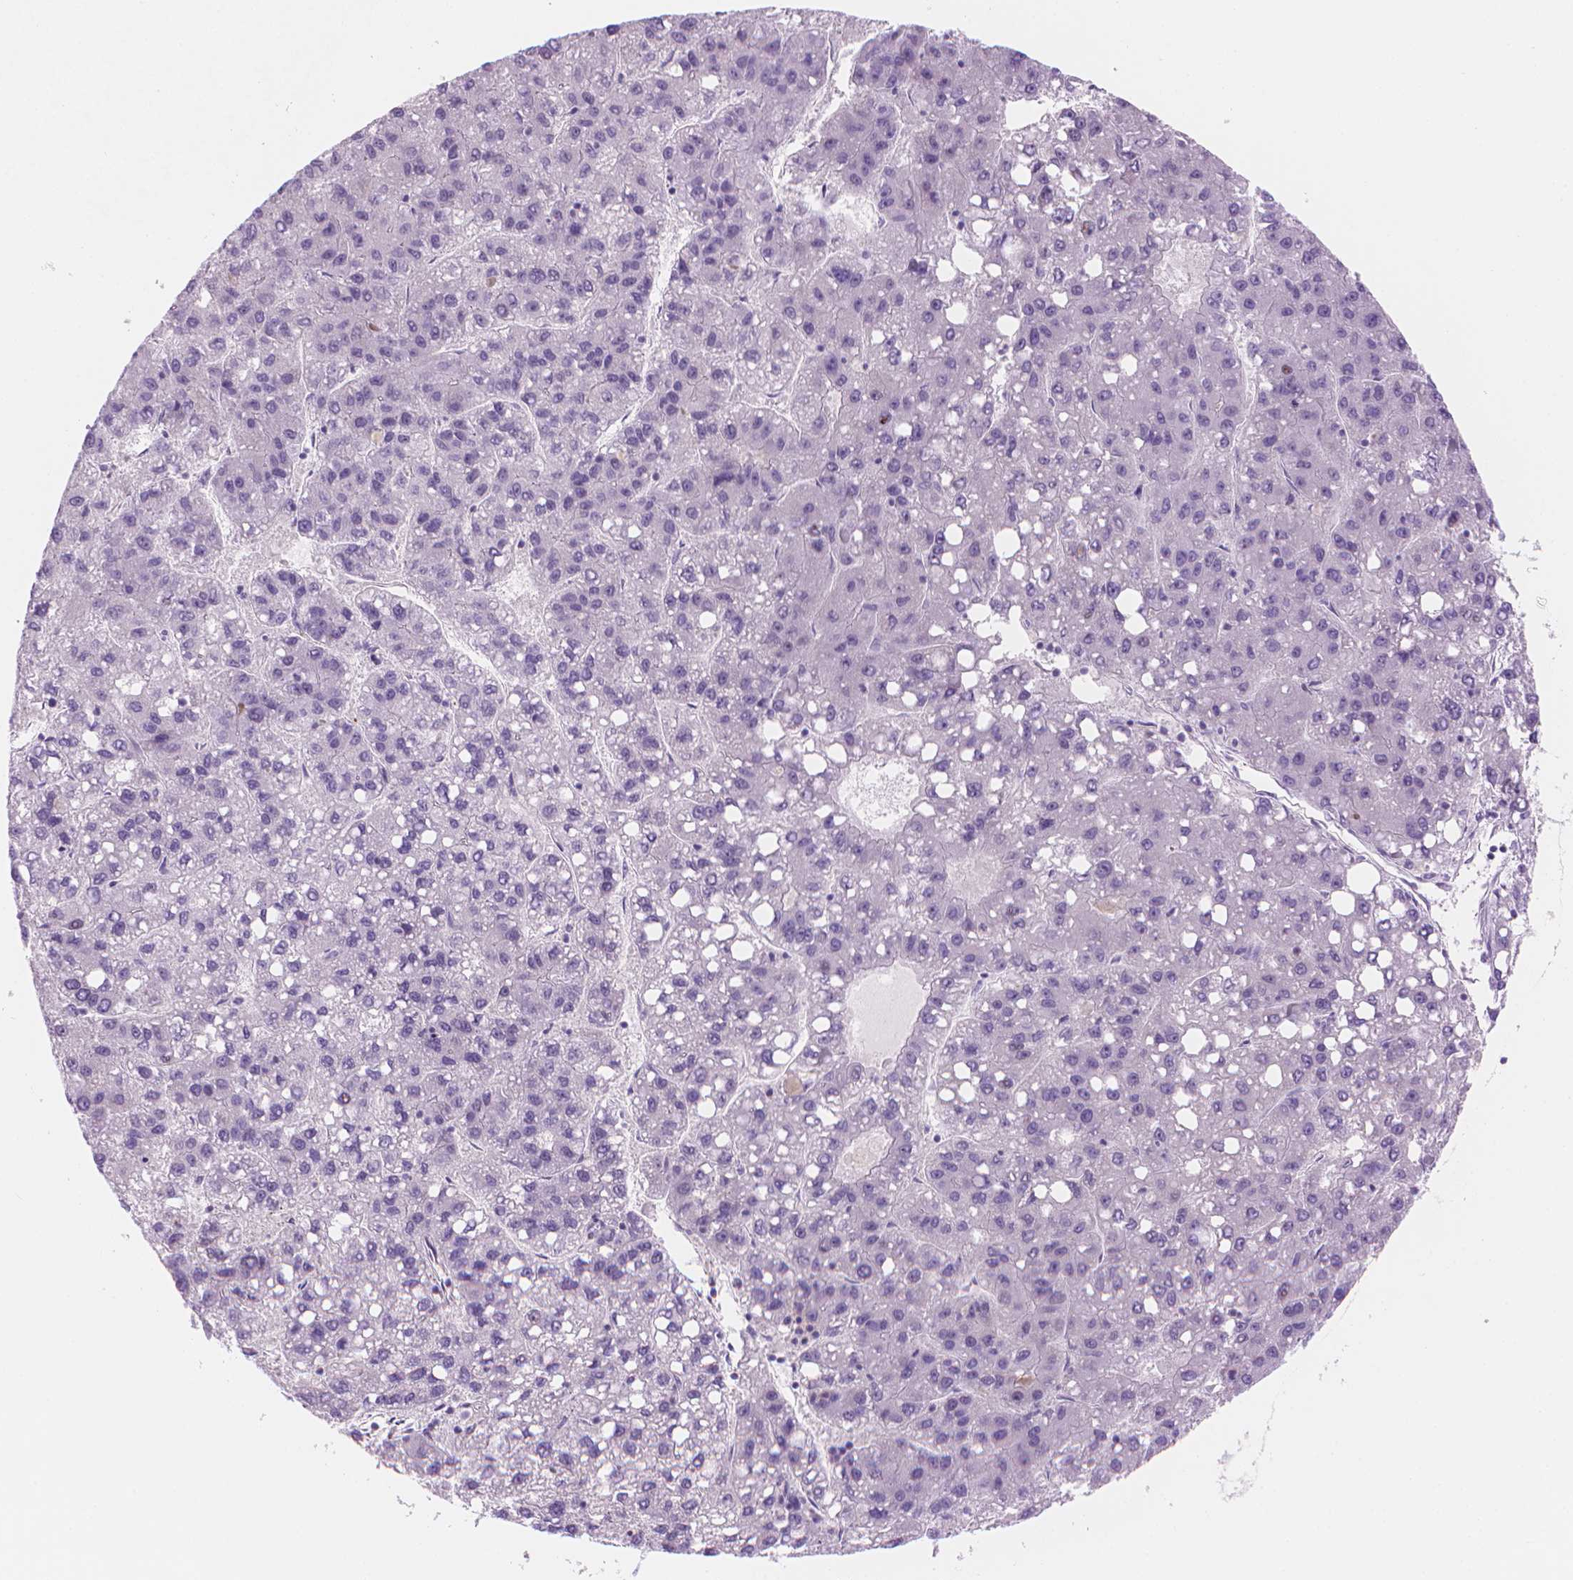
{"staining": {"intensity": "negative", "quantity": "none", "location": "none"}, "tissue": "liver cancer", "cell_type": "Tumor cells", "image_type": "cancer", "snomed": [{"axis": "morphology", "description": "Carcinoma, Hepatocellular, NOS"}, {"axis": "topography", "description": "Liver"}], "caption": "IHC of liver cancer demonstrates no expression in tumor cells.", "gene": "ENSG00000187186", "patient": {"sex": "female", "age": 82}}